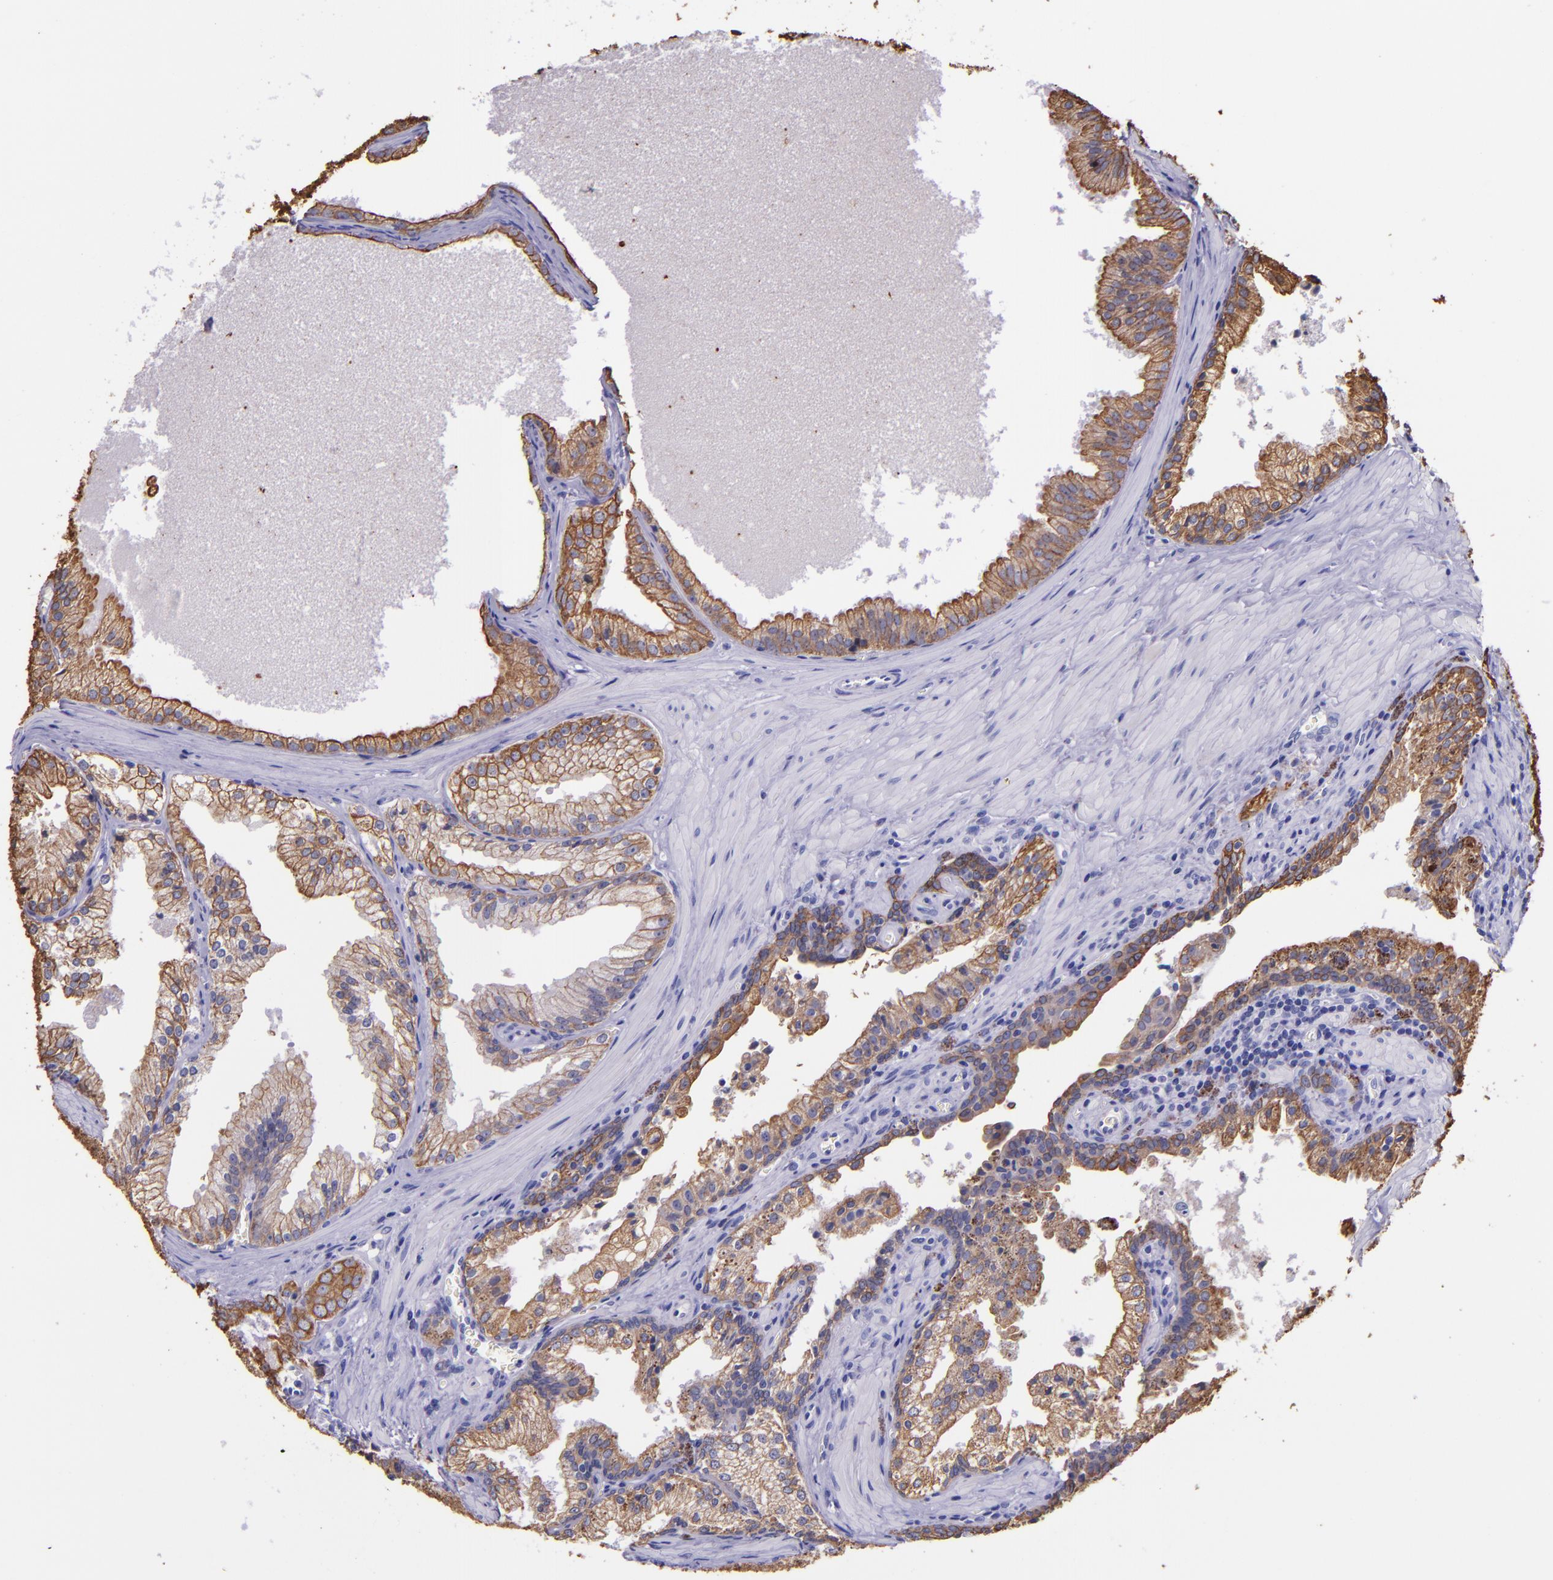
{"staining": {"intensity": "moderate", "quantity": ">75%", "location": "cytoplasmic/membranous"}, "tissue": "prostate cancer", "cell_type": "Tumor cells", "image_type": "cancer", "snomed": [{"axis": "morphology", "description": "Adenocarcinoma, Medium grade"}, {"axis": "topography", "description": "Prostate"}], "caption": "Medium-grade adenocarcinoma (prostate) stained with a protein marker shows moderate staining in tumor cells.", "gene": "KRT4", "patient": {"sex": "male", "age": 64}}